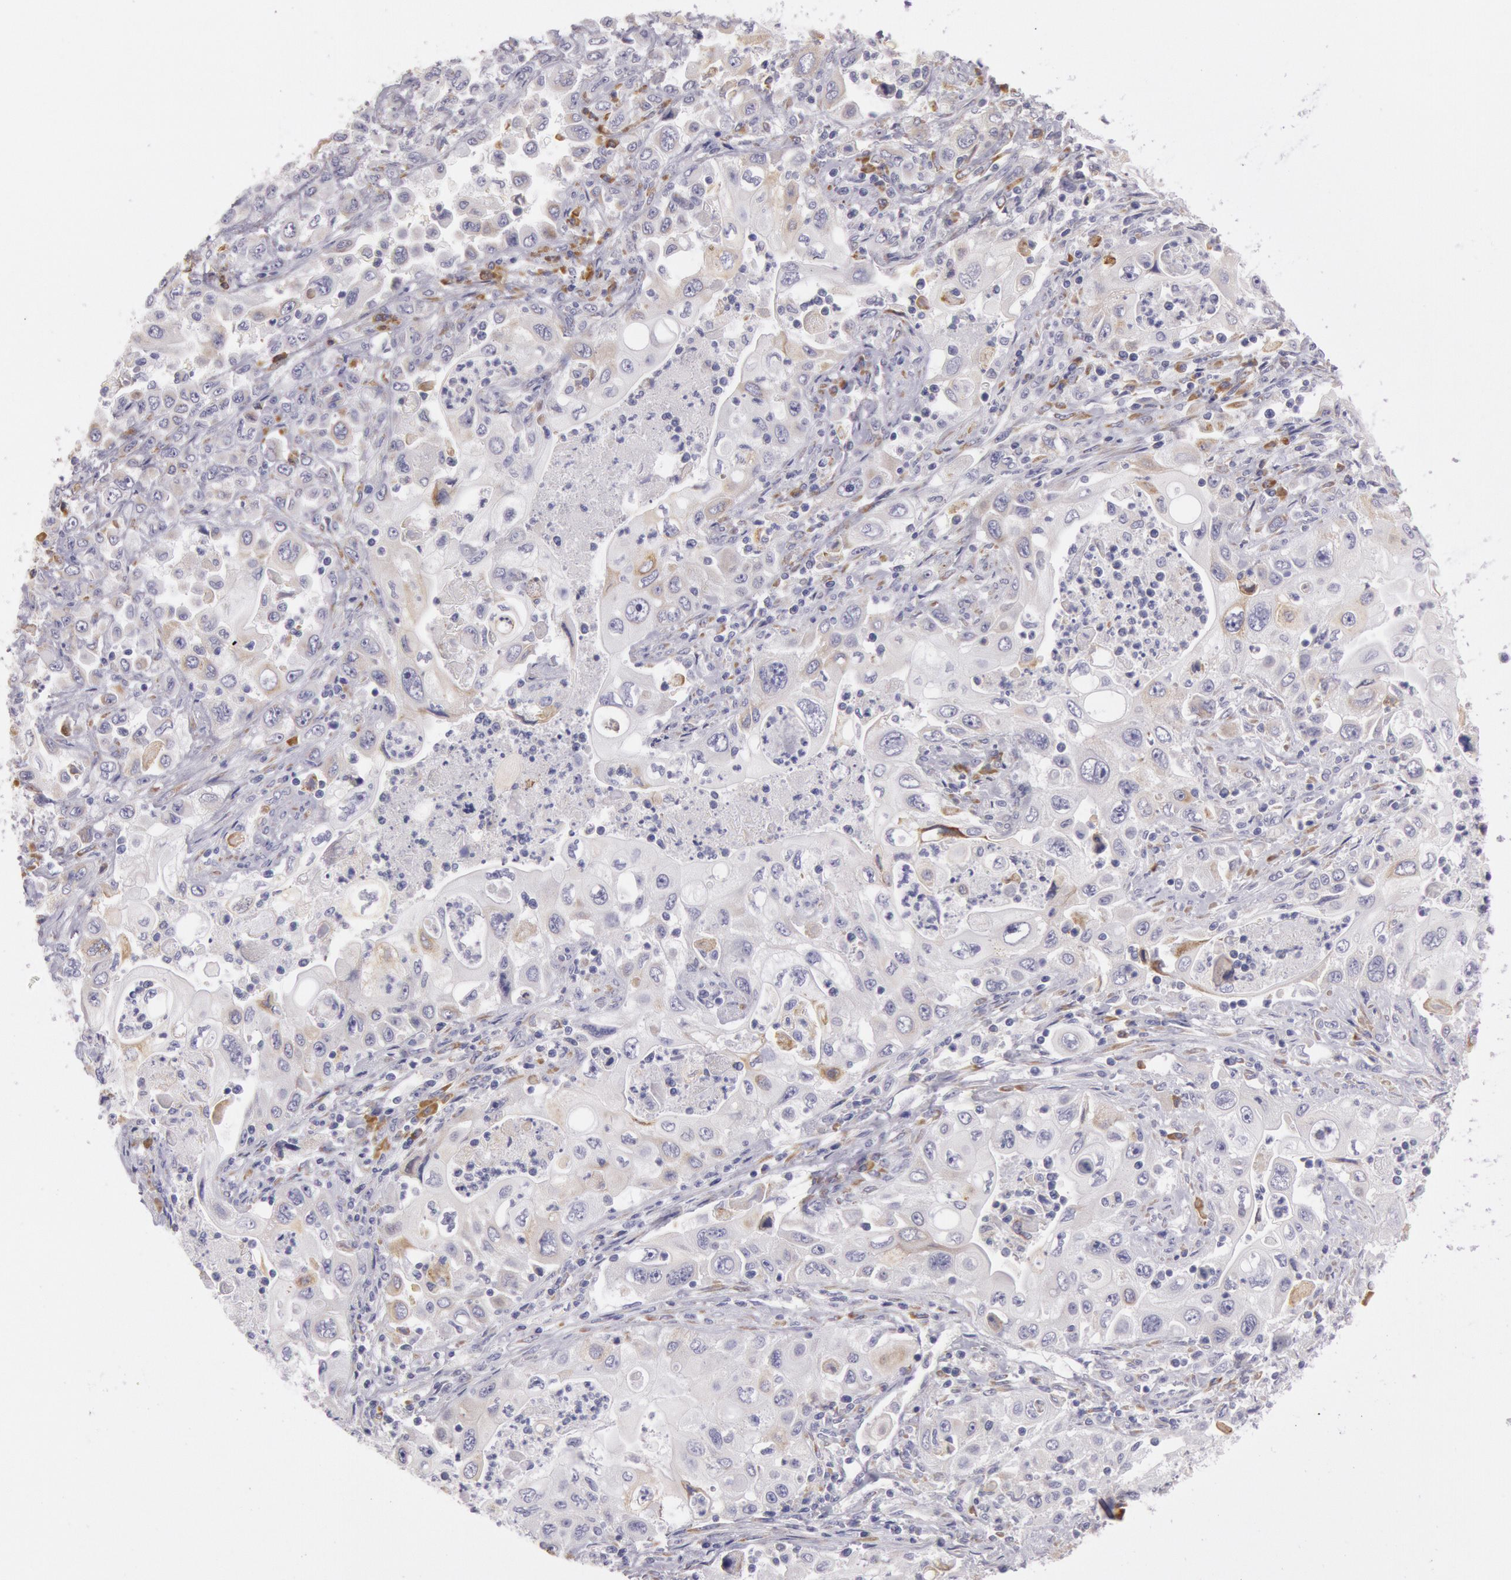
{"staining": {"intensity": "moderate", "quantity": "25%-75%", "location": "nuclear"}, "tissue": "pancreatic cancer", "cell_type": "Tumor cells", "image_type": "cancer", "snomed": [{"axis": "morphology", "description": "Adenocarcinoma, NOS"}, {"axis": "topography", "description": "Pancreas"}], "caption": "IHC image of neoplastic tissue: human adenocarcinoma (pancreatic) stained using immunohistochemistry (IHC) displays medium levels of moderate protein expression localized specifically in the nuclear of tumor cells, appearing as a nuclear brown color.", "gene": "CIDEB", "patient": {"sex": "male", "age": 70}}